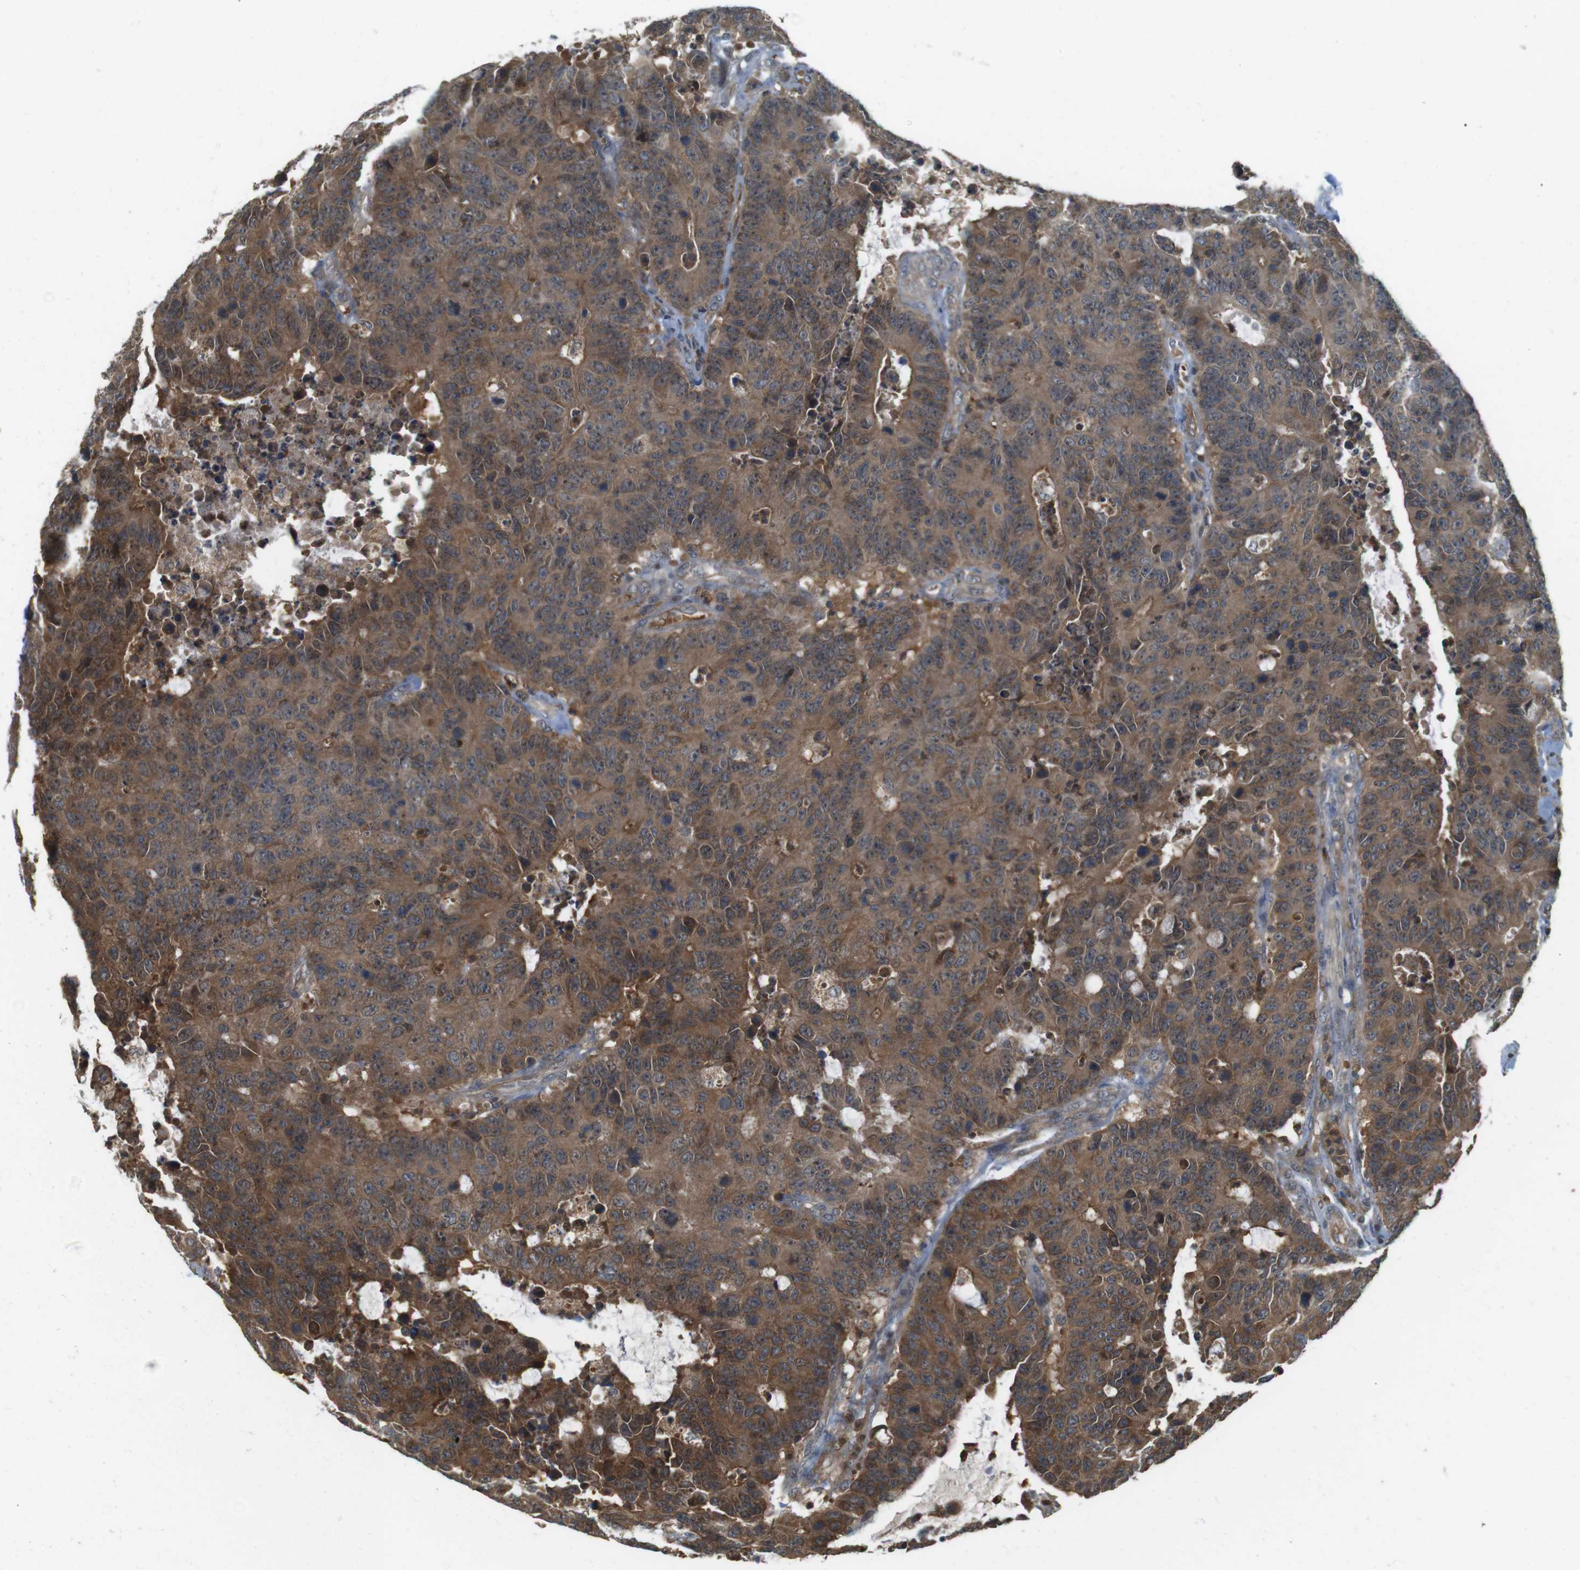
{"staining": {"intensity": "moderate", "quantity": ">75%", "location": "cytoplasmic/membranous"}, "tissue": "colorectal cancer", "cell_type": "Tumor cells", "image_type": "cancer", "snomed": [{"axis": "morphology", "description": "Adenocarcinoma, NOS"}, {"axis": "topography", "description": "Colon"}], "caption": "This is a histology image of immunohistochemistry (IHC) staining of adenocarcinoma (colorectal), which shows moderate positivity in the cytoplasmic/membranous of tumor cells.", "gene": "LRRC3B", "patient": {"sex": "female", "age": 86}}